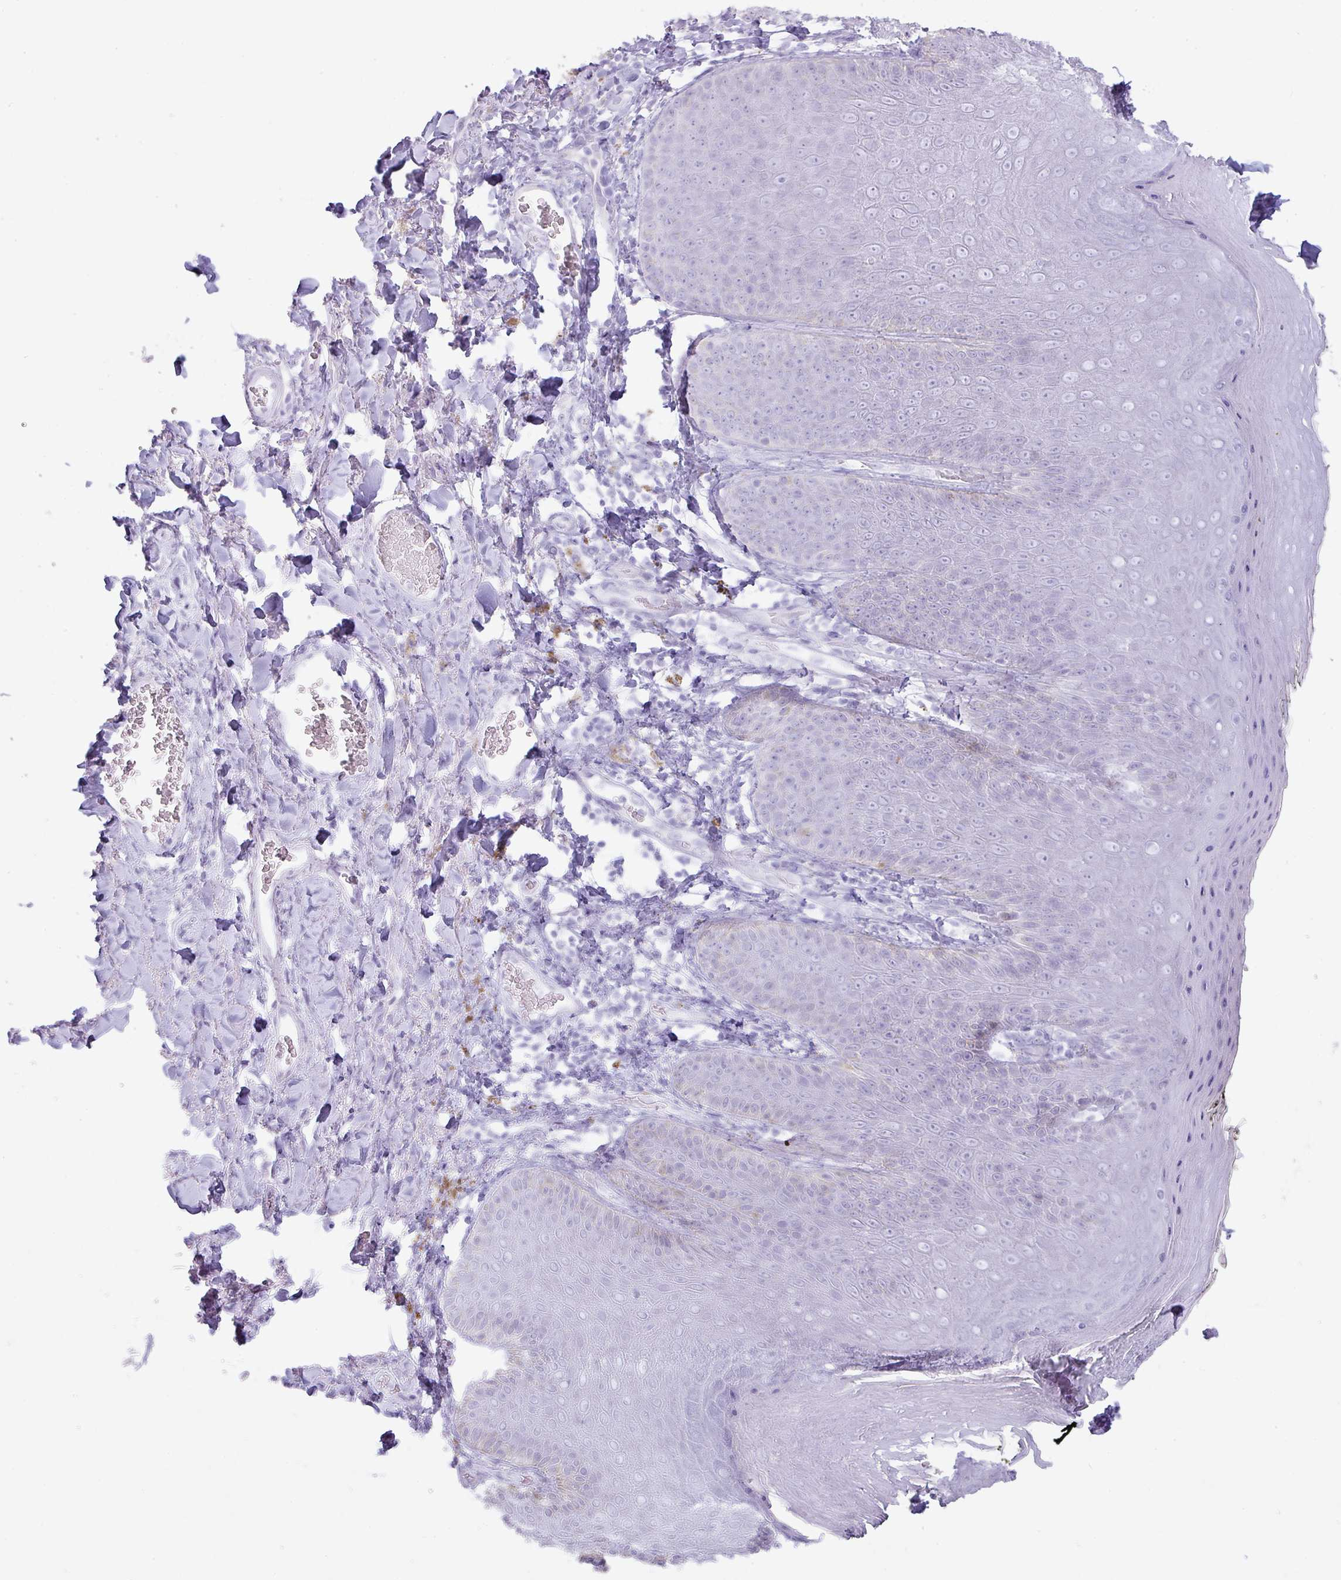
{"staining": {"intensity": "negative", "quantity": "none", "location": "none"}, "tissue": "skin", "cell_type": "Epidermal cells", "image_type": "normal", "snomed": [{"axis": "morphology", "description": "Normal tissue, NOS"}, {"axis": "topography", "description": "Anal"}, {"axis": "topography", "description": "Peripheral nerve tissue"}], "caption": "IHC photomicrograph of benign skin: skin stained with DAB shows no significant protein expression in epidermal cells.", "gene": "PGA3", "patient": {"sex": "male", "age": 53}}